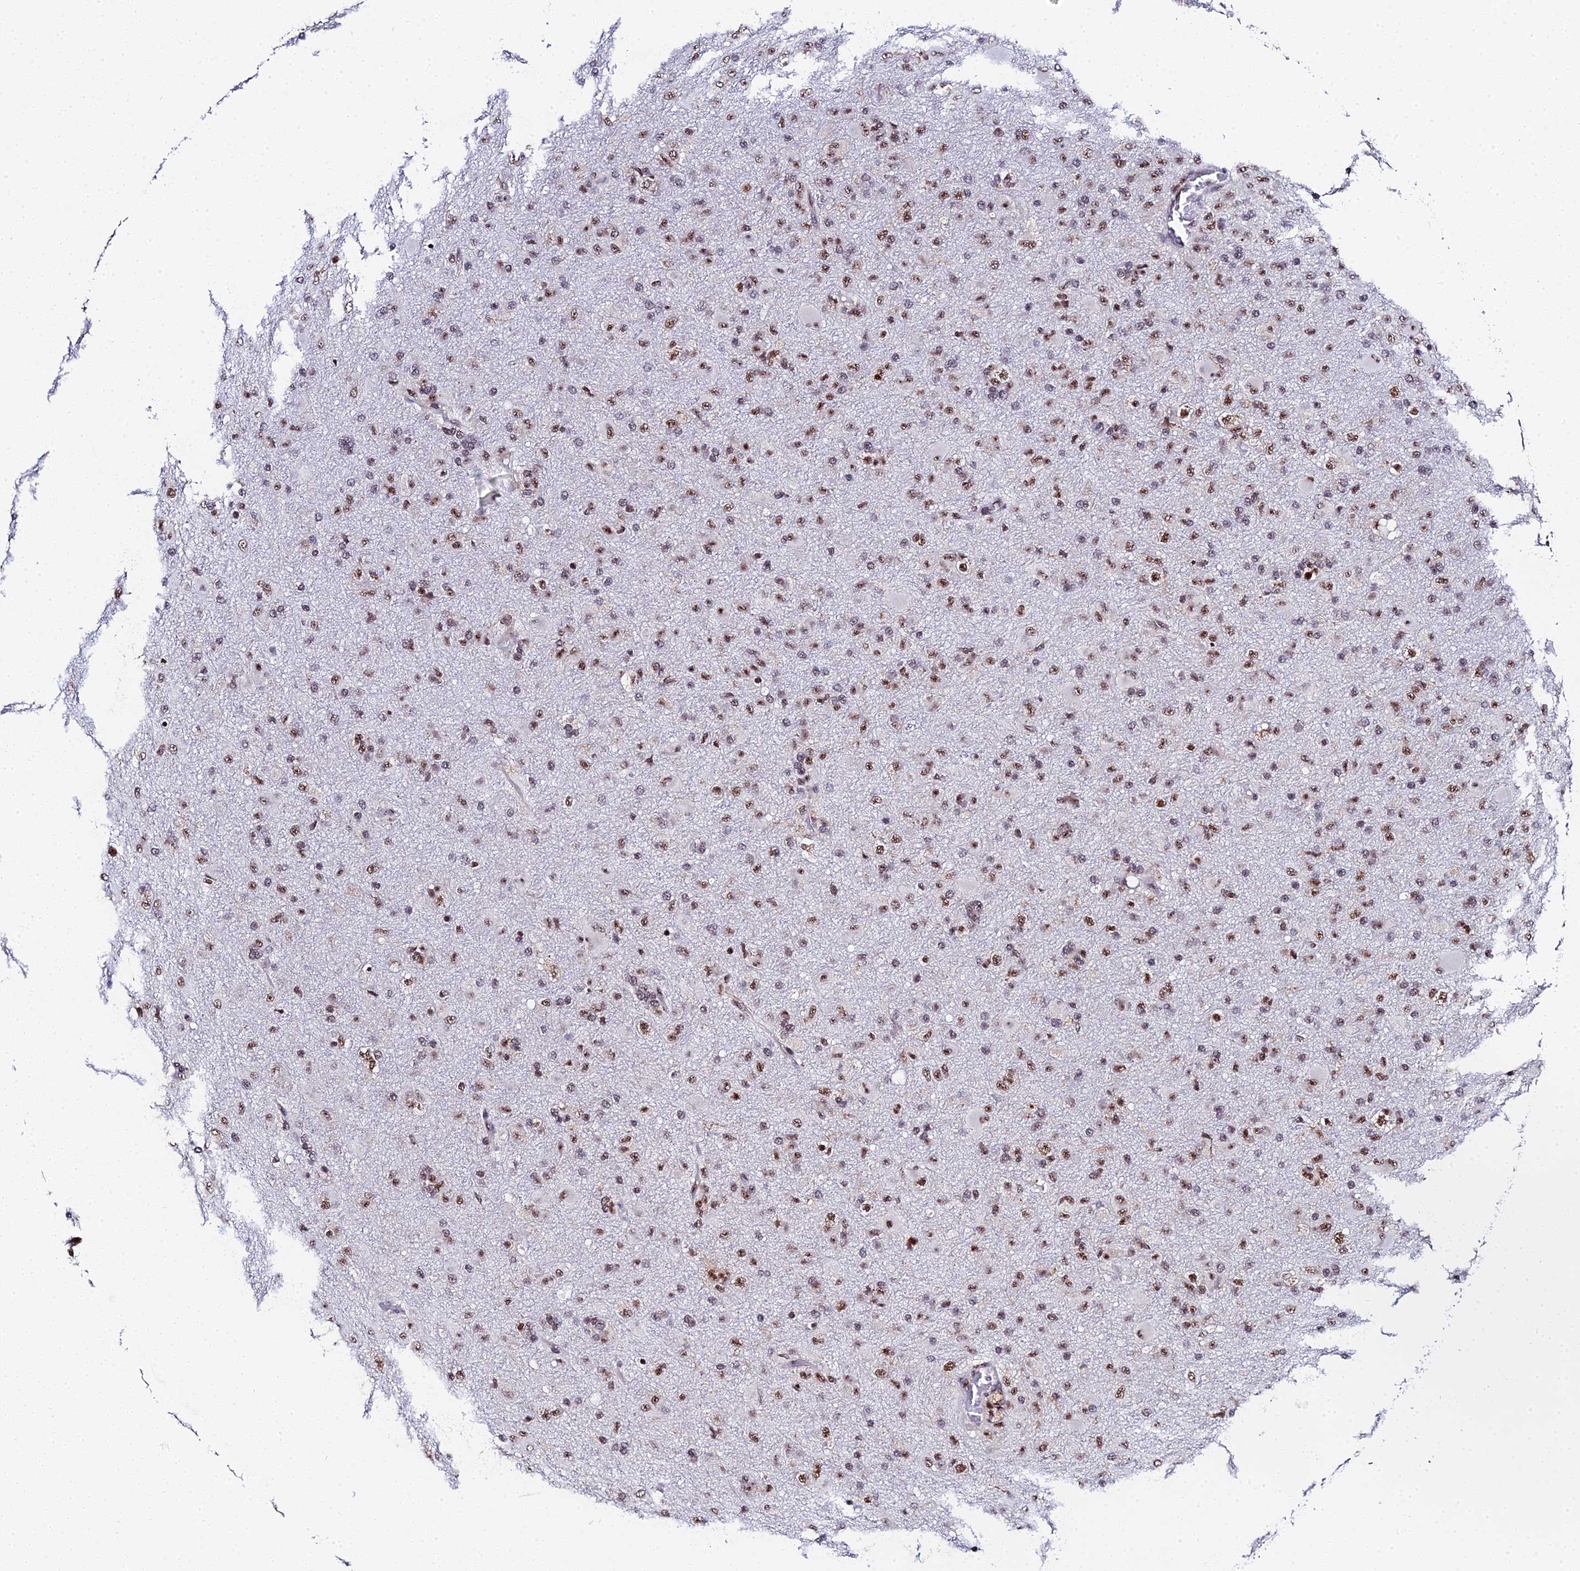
{"staining": {"intensity": "moderate", "quantity": ">75%", "location": "nuclear"}, "tissue": "glioma", "cell_type": "Tumor cells", "image_type": "cancer", "snomed": [{"axis": "morphology", "description": "Glioma, malignant, Low grade"}, {"axis": "topography", "description": "Brain"}], "caption": "There is medium levels of moderate nuclear staining in tumor cells of glioma, as demonstrated by immunohistochemical staining (brown color).", "gene": "MAGOHB", "patient": {"sex": "male", "age": 65}}